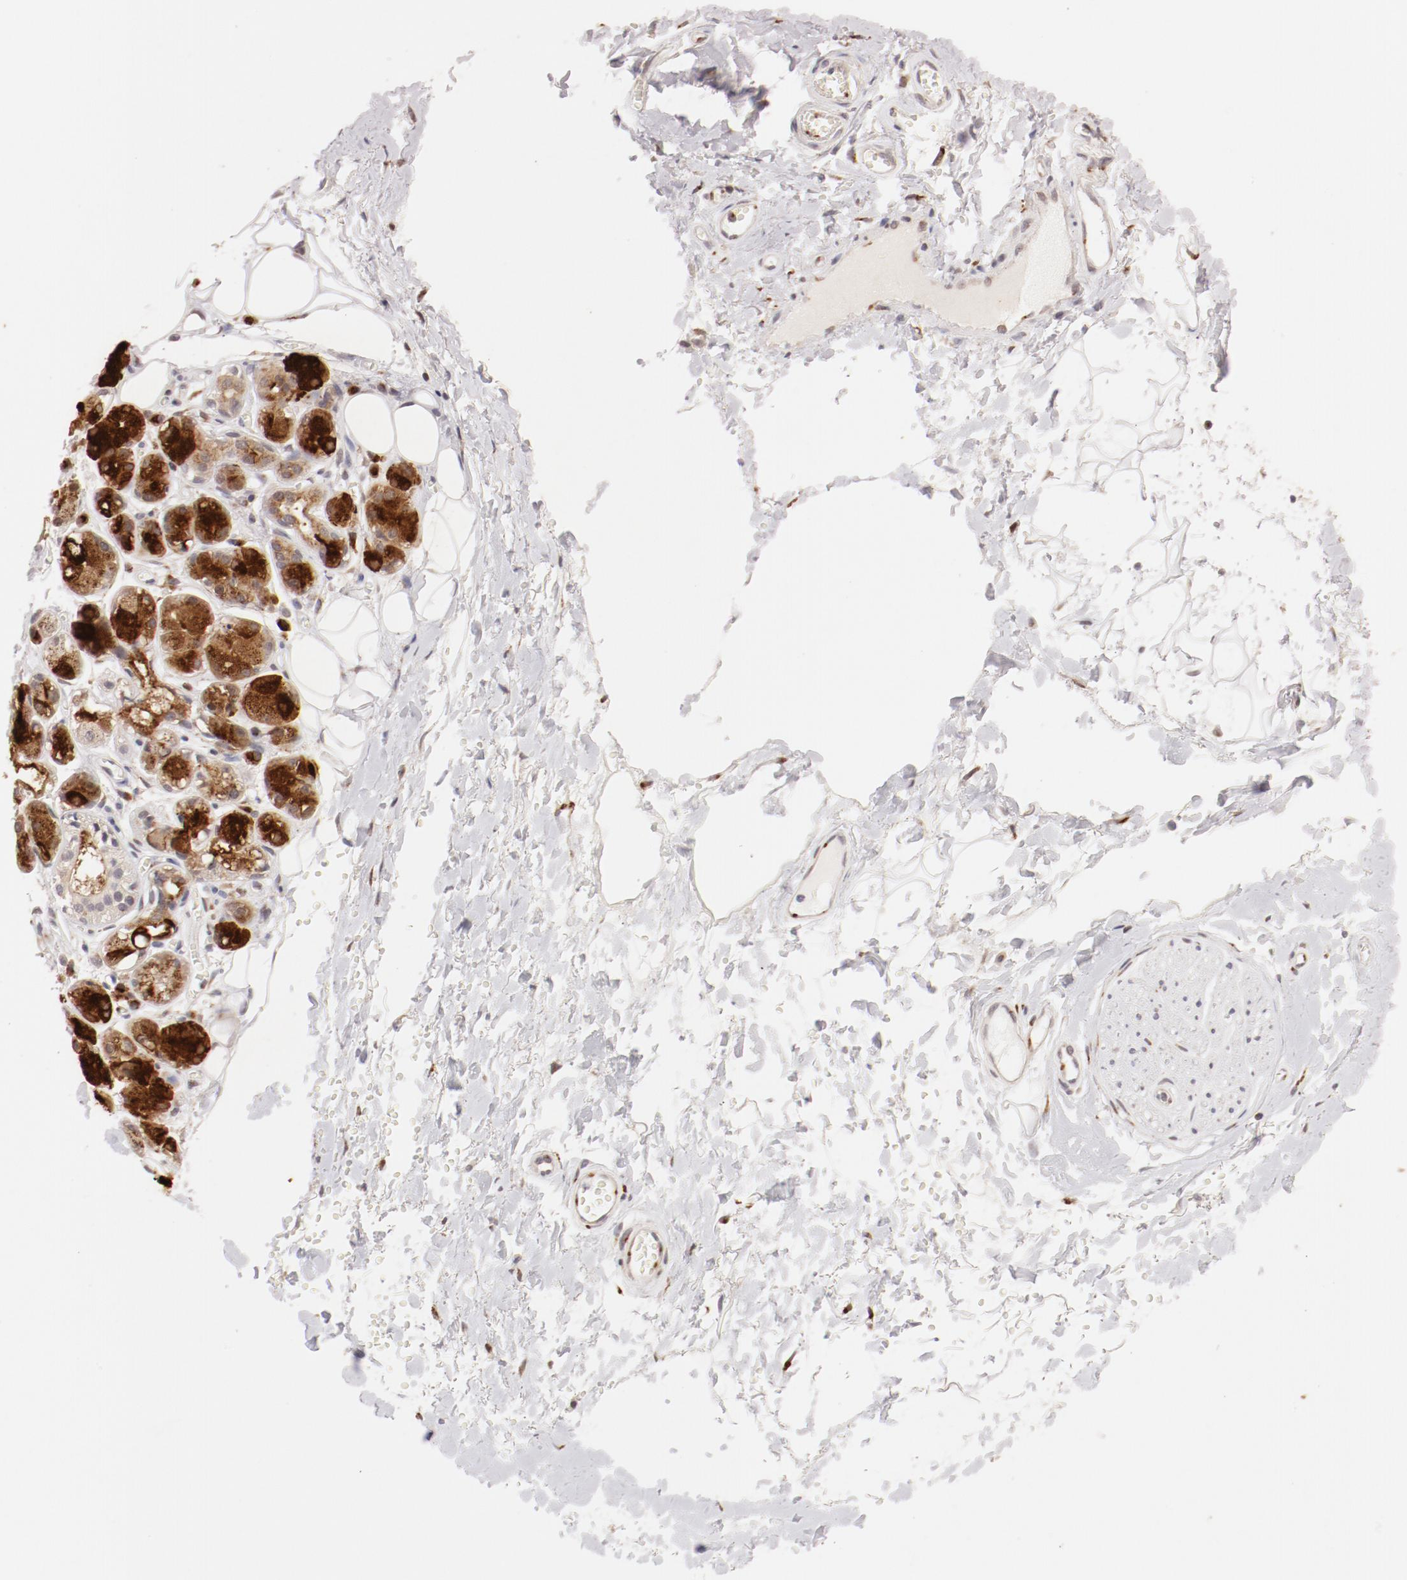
{"staining": {"intensity": "weak", "quantity": ">75%", "location": "cytoplasmic/membranous"}, "tissue": "adipose tissue", "cell_type": "Adipocytes", "image_type": "normal", "snomed": [{"axis": "morphology", "description": "Normal tissue, NOS"}, {"axis": "morphology", "description": "Inflammation, NOS"}, {"axis": "topography", "description": "Salivary gland"}, {"axis": "topography", "description": "Peripheral nerve tissue"}], "caption": "A high-resolution photomicrograph shows IHC staining of normal adipose tissue, which demonstrates weak cytoplasmic/membranous expression in approximately >75% of adipocytes.", "gene": "RPL12", "patient": {"sex": "female", "age": 75}}